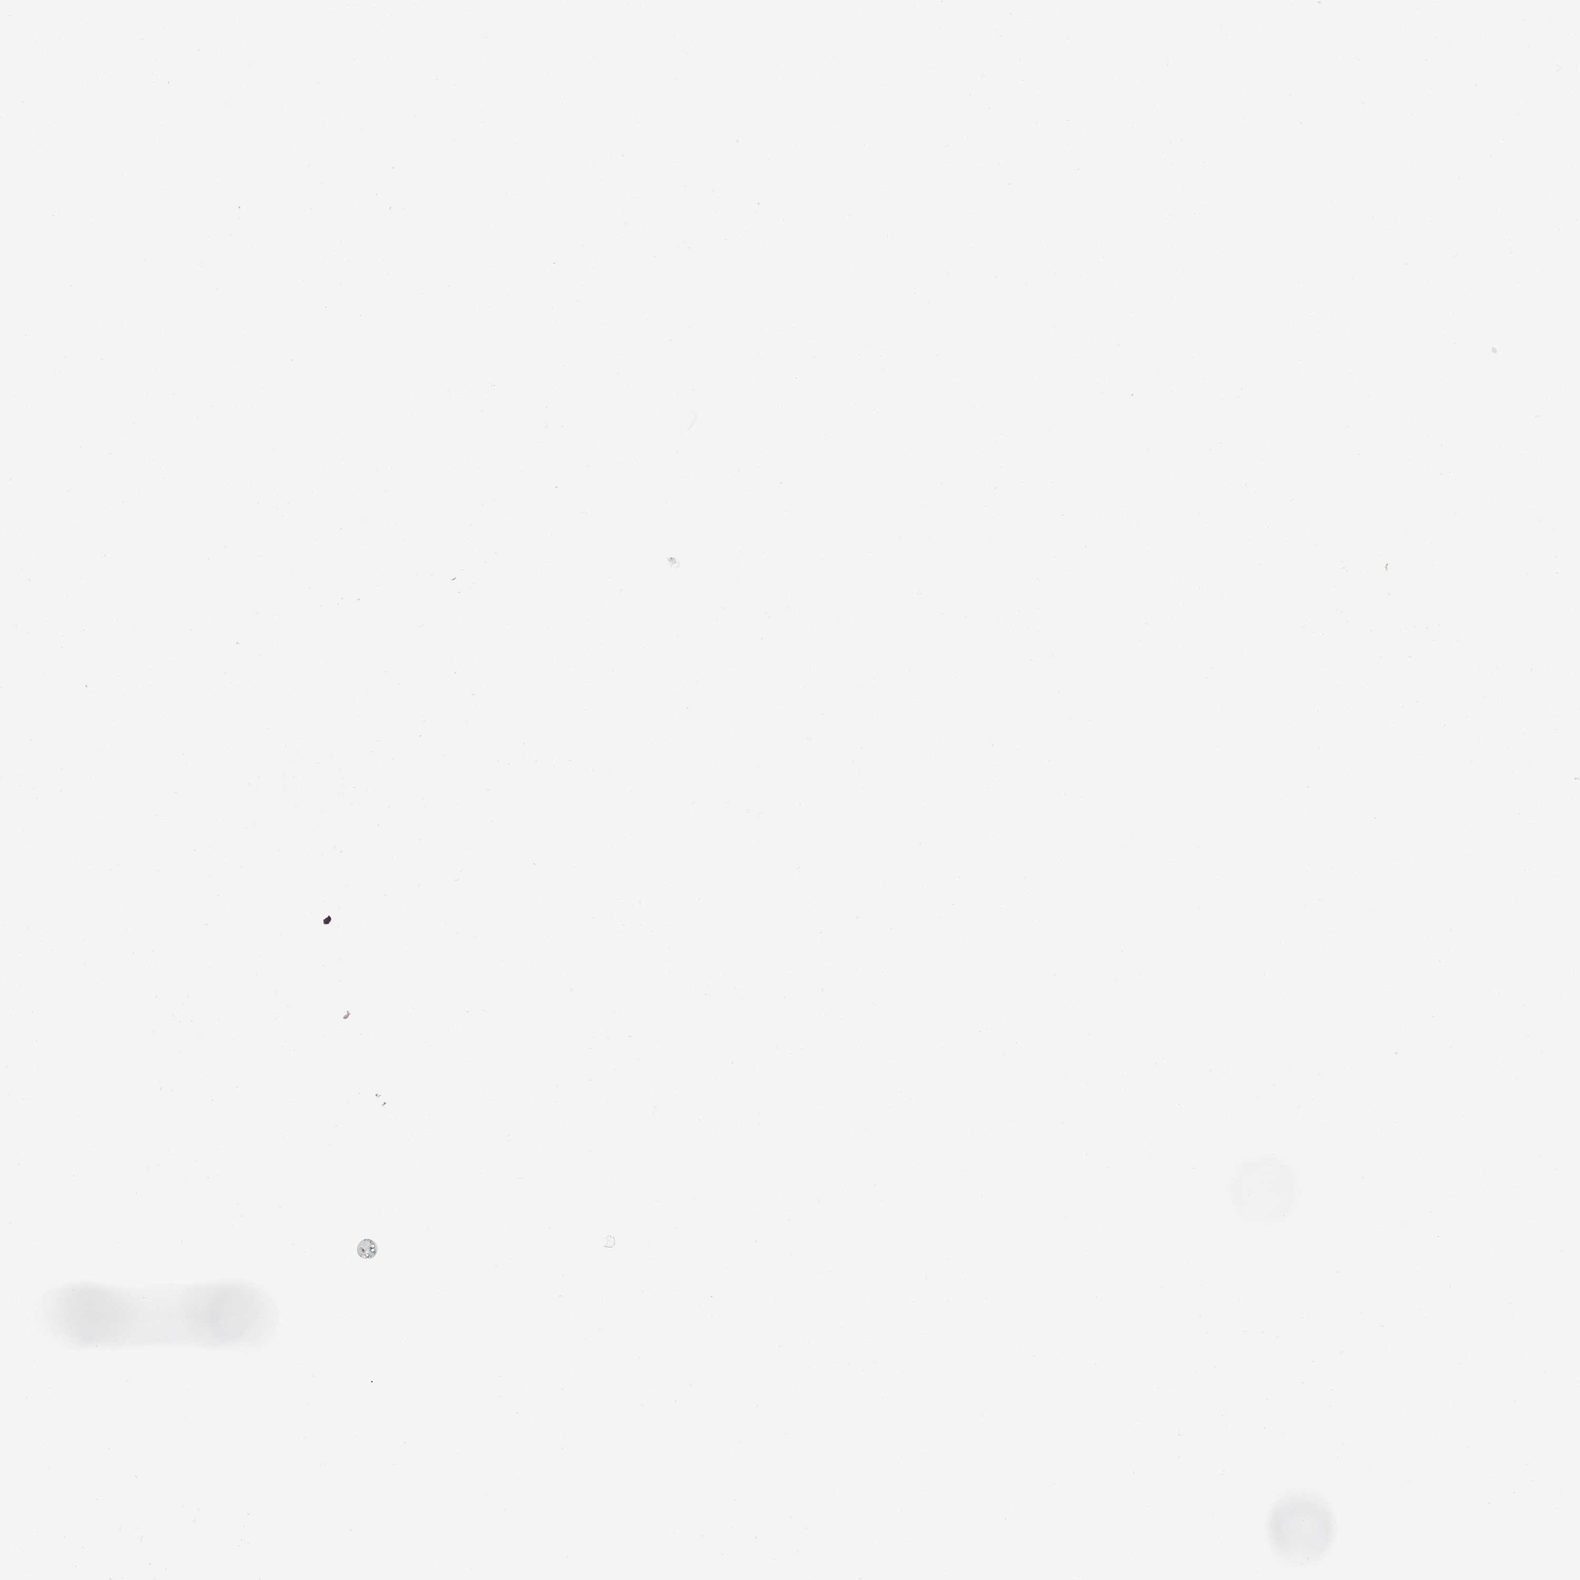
{"staining": {"intensity": "weak", "quantity": ">75%", "location": "cytoplasmic/membranous"}, "tissue": "pancreatic cancer", "cell_type": "Tumor cells", "image_type": "cancer", "snomed": [{"axis": "morphology", "description": "Adenocarcinoma, NOS"}, {"axis": "topography", "description": "Pancreas"}], "caption": "Pancreatic adenocarcinoma stained with DAB (3,3'-diaminobenzidine) IHC reveals low levels of weak cytoplasmic/membranous staining in about >75% of tumor cells.", "gene": "TDRD5", "patient": {"sex": "male", "age": 61}}